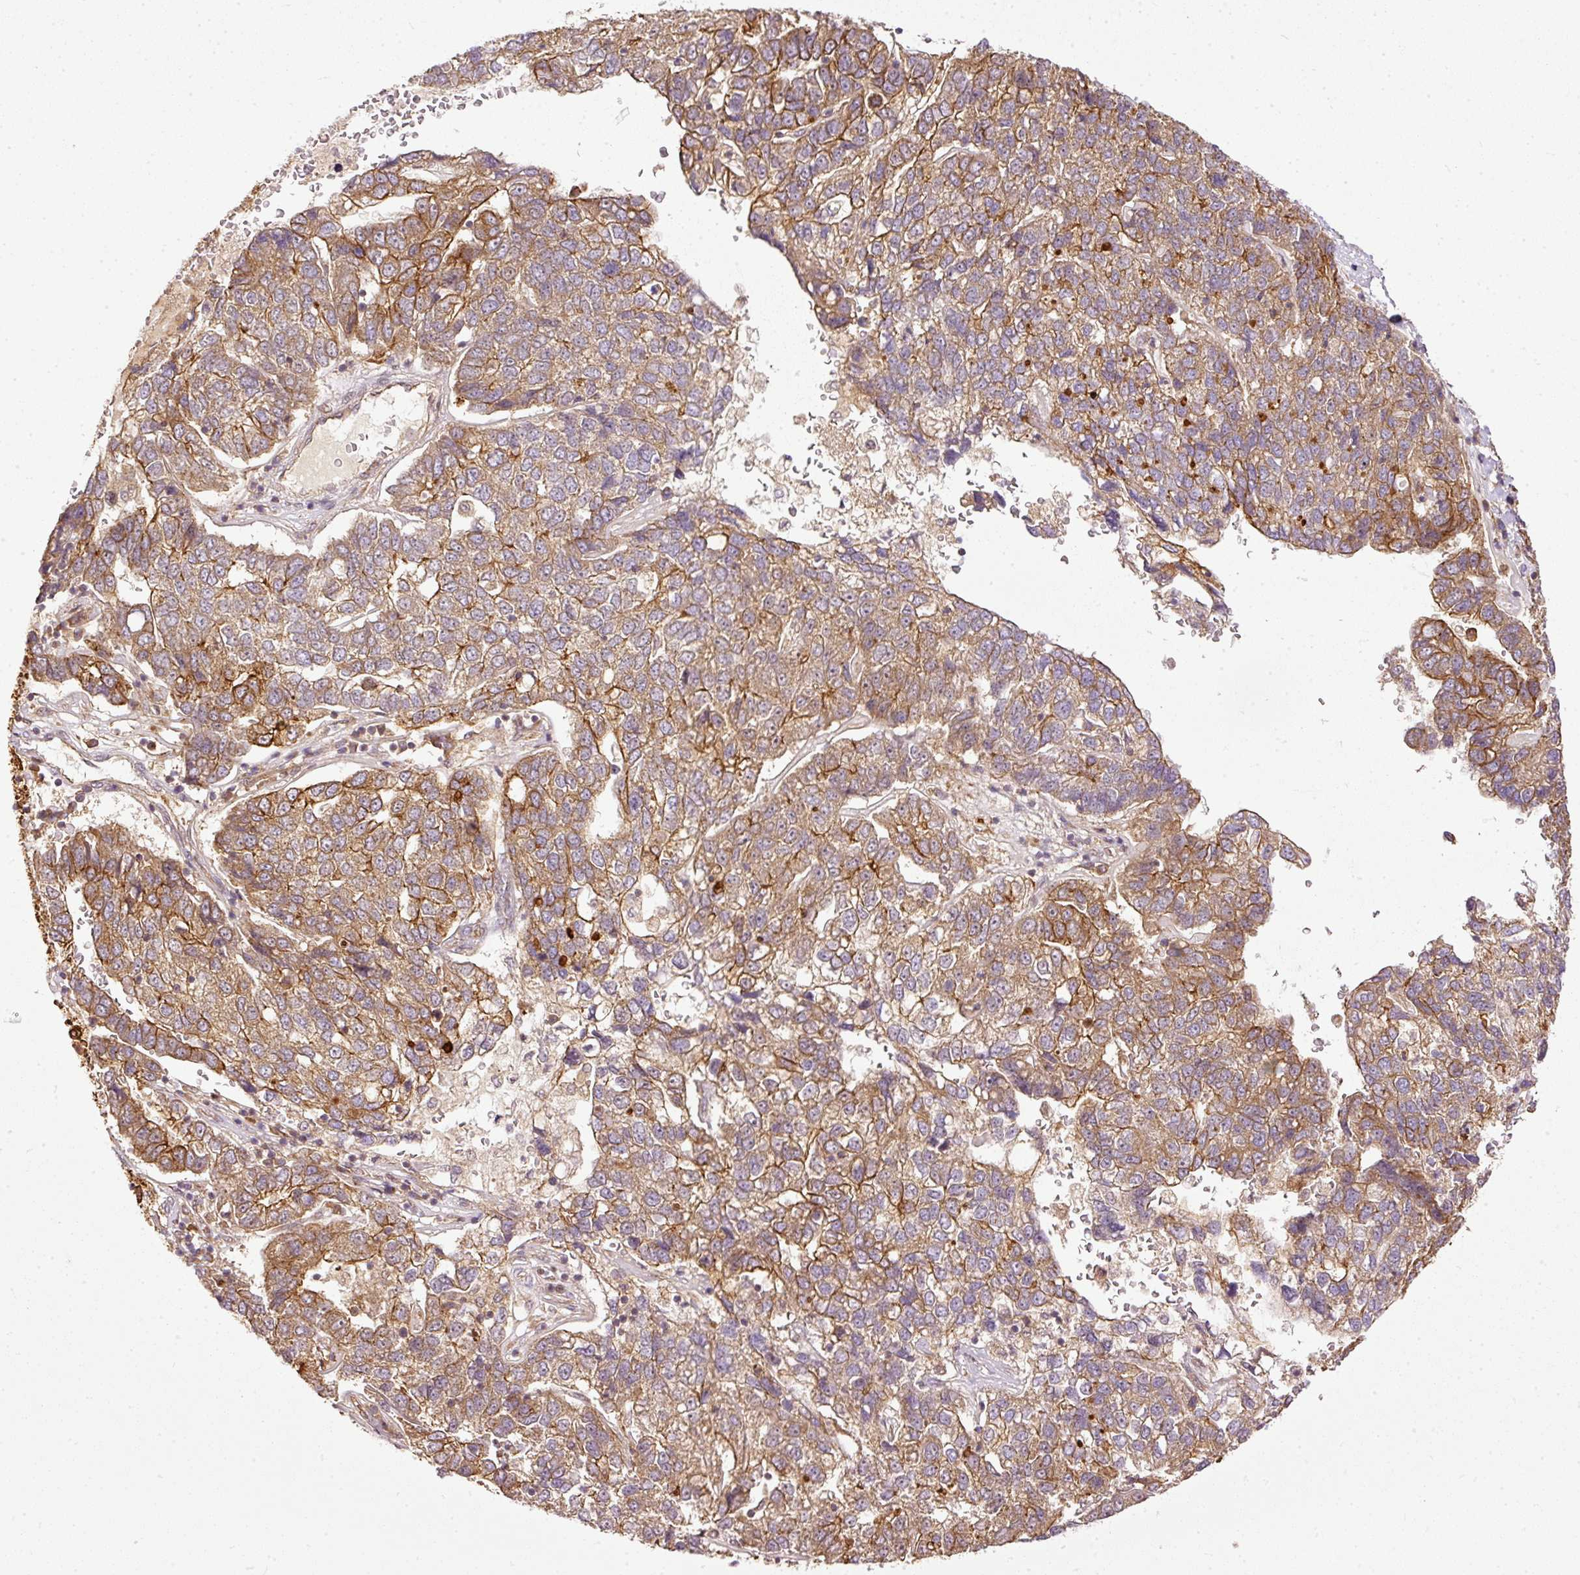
{"staining": {"intensity": "moderate", "quantity": "25%-75%", "location": "cytoplasmic/membranous"}, "tissue": "pancreatic cancer", "cell_type": "Tumor cells", "image_type": "cancer", "snomed": [{"axis": "morphology", "description": "Adenocarcinoma, NOS"}, {"axis": "topography", "description": "Pancreas"}], "caption": "A medium amount of moderate cytoplasmic/membranous expression is appreciated in approximately 25%-75% of tumor cells in pancreatic adenocarcinoma tissue.", "gene": "MIF4GD", "patient": {"sex": "female", "age": 61}}